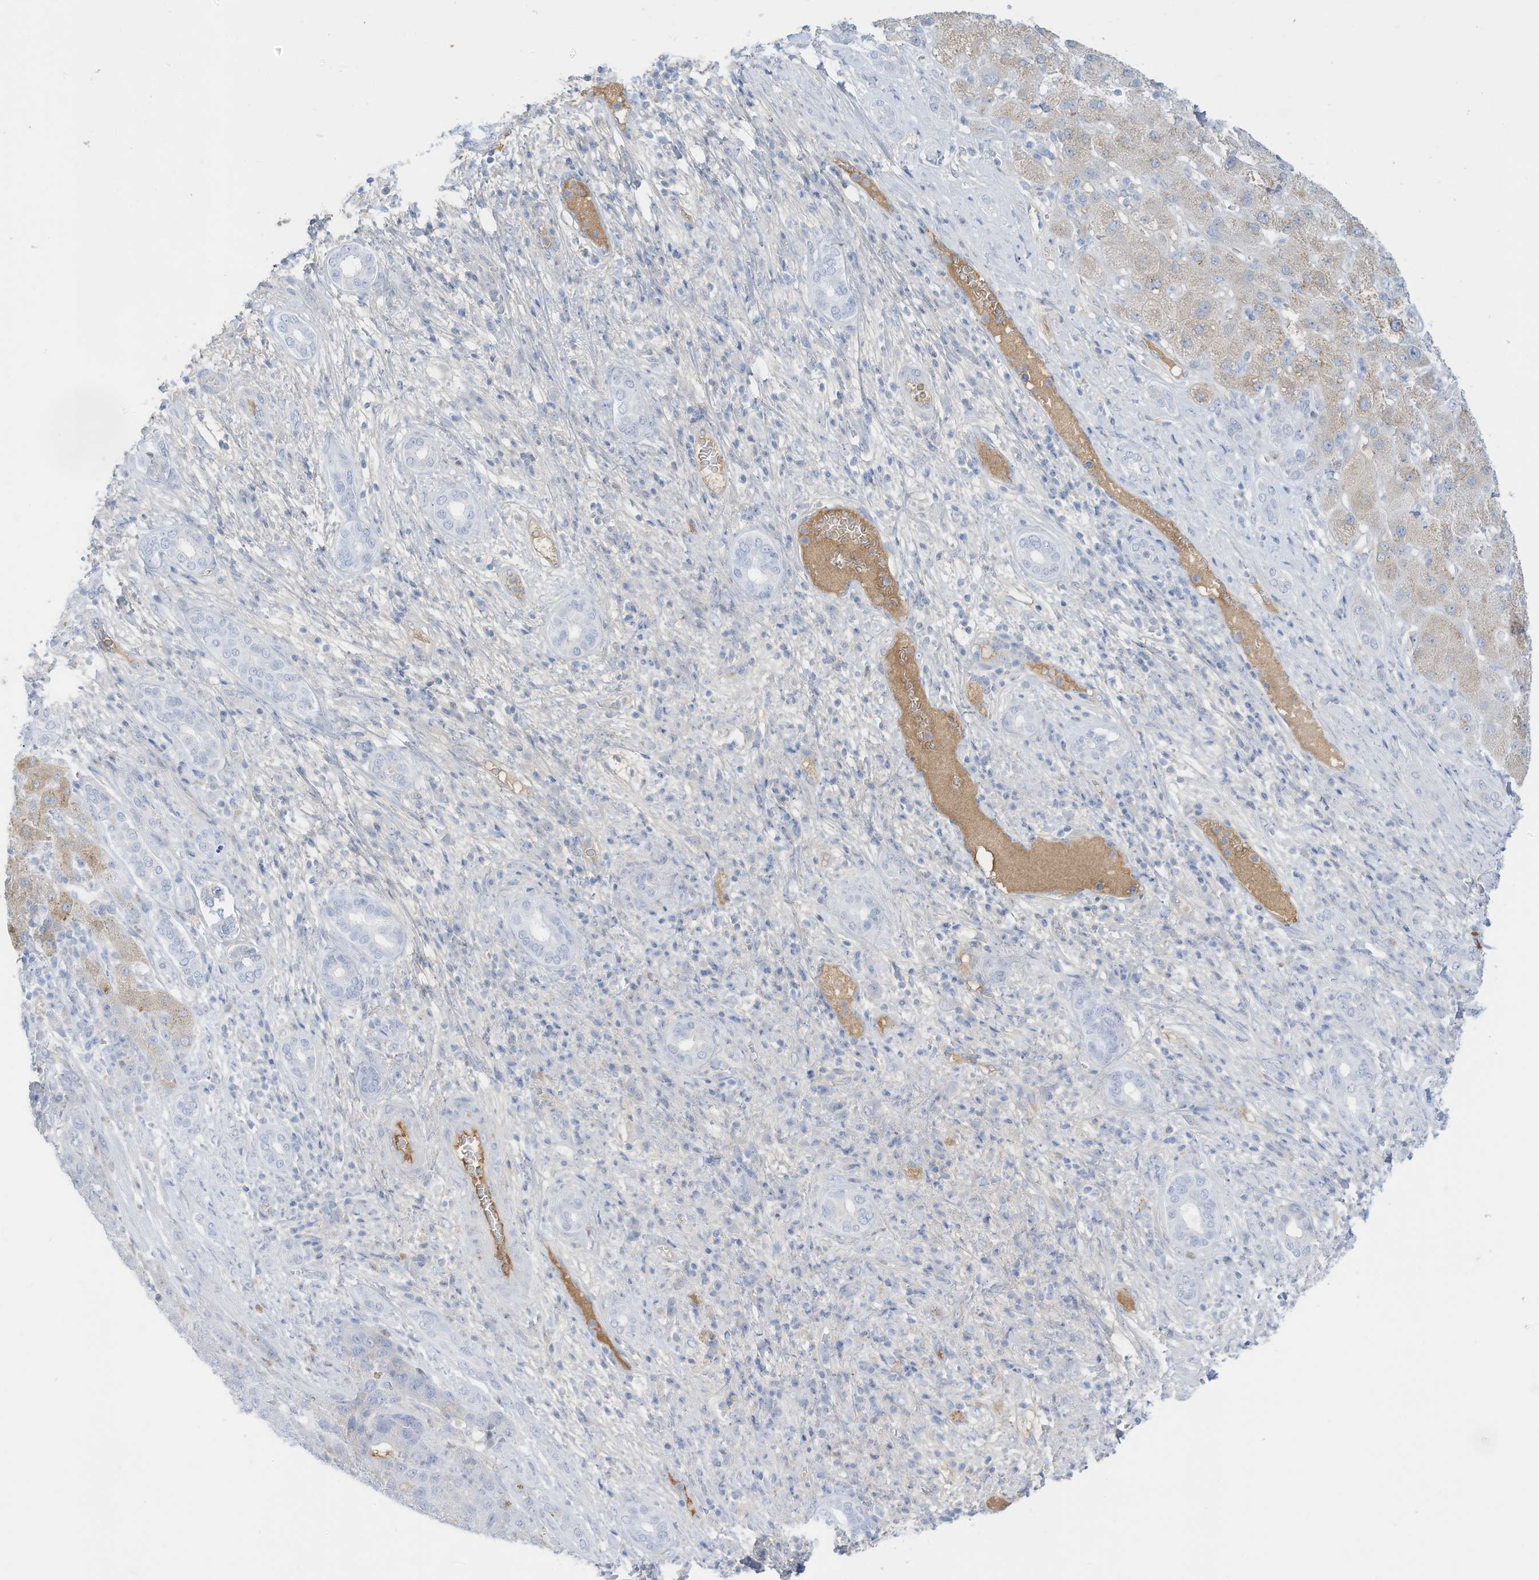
{"staining": {"intensity": "negative", "quantity": "none", "location": "none"}, "tissue": "liver cancer", "cell_type": "Tumor cells", "image_type": "cancer", "snomed": [{"axis": "morphology", "description": "Carcinoma, Hepatocellular, NOS"}, {"axis": "topography", "description": "Liver"}], "caption": "Photomicrograph shows no protein positivity in tumor cells of liver hepatocellular carcinoma tissue.", "gene": "HSD17B13", "patient": {"sex": "male", "age": 65}}